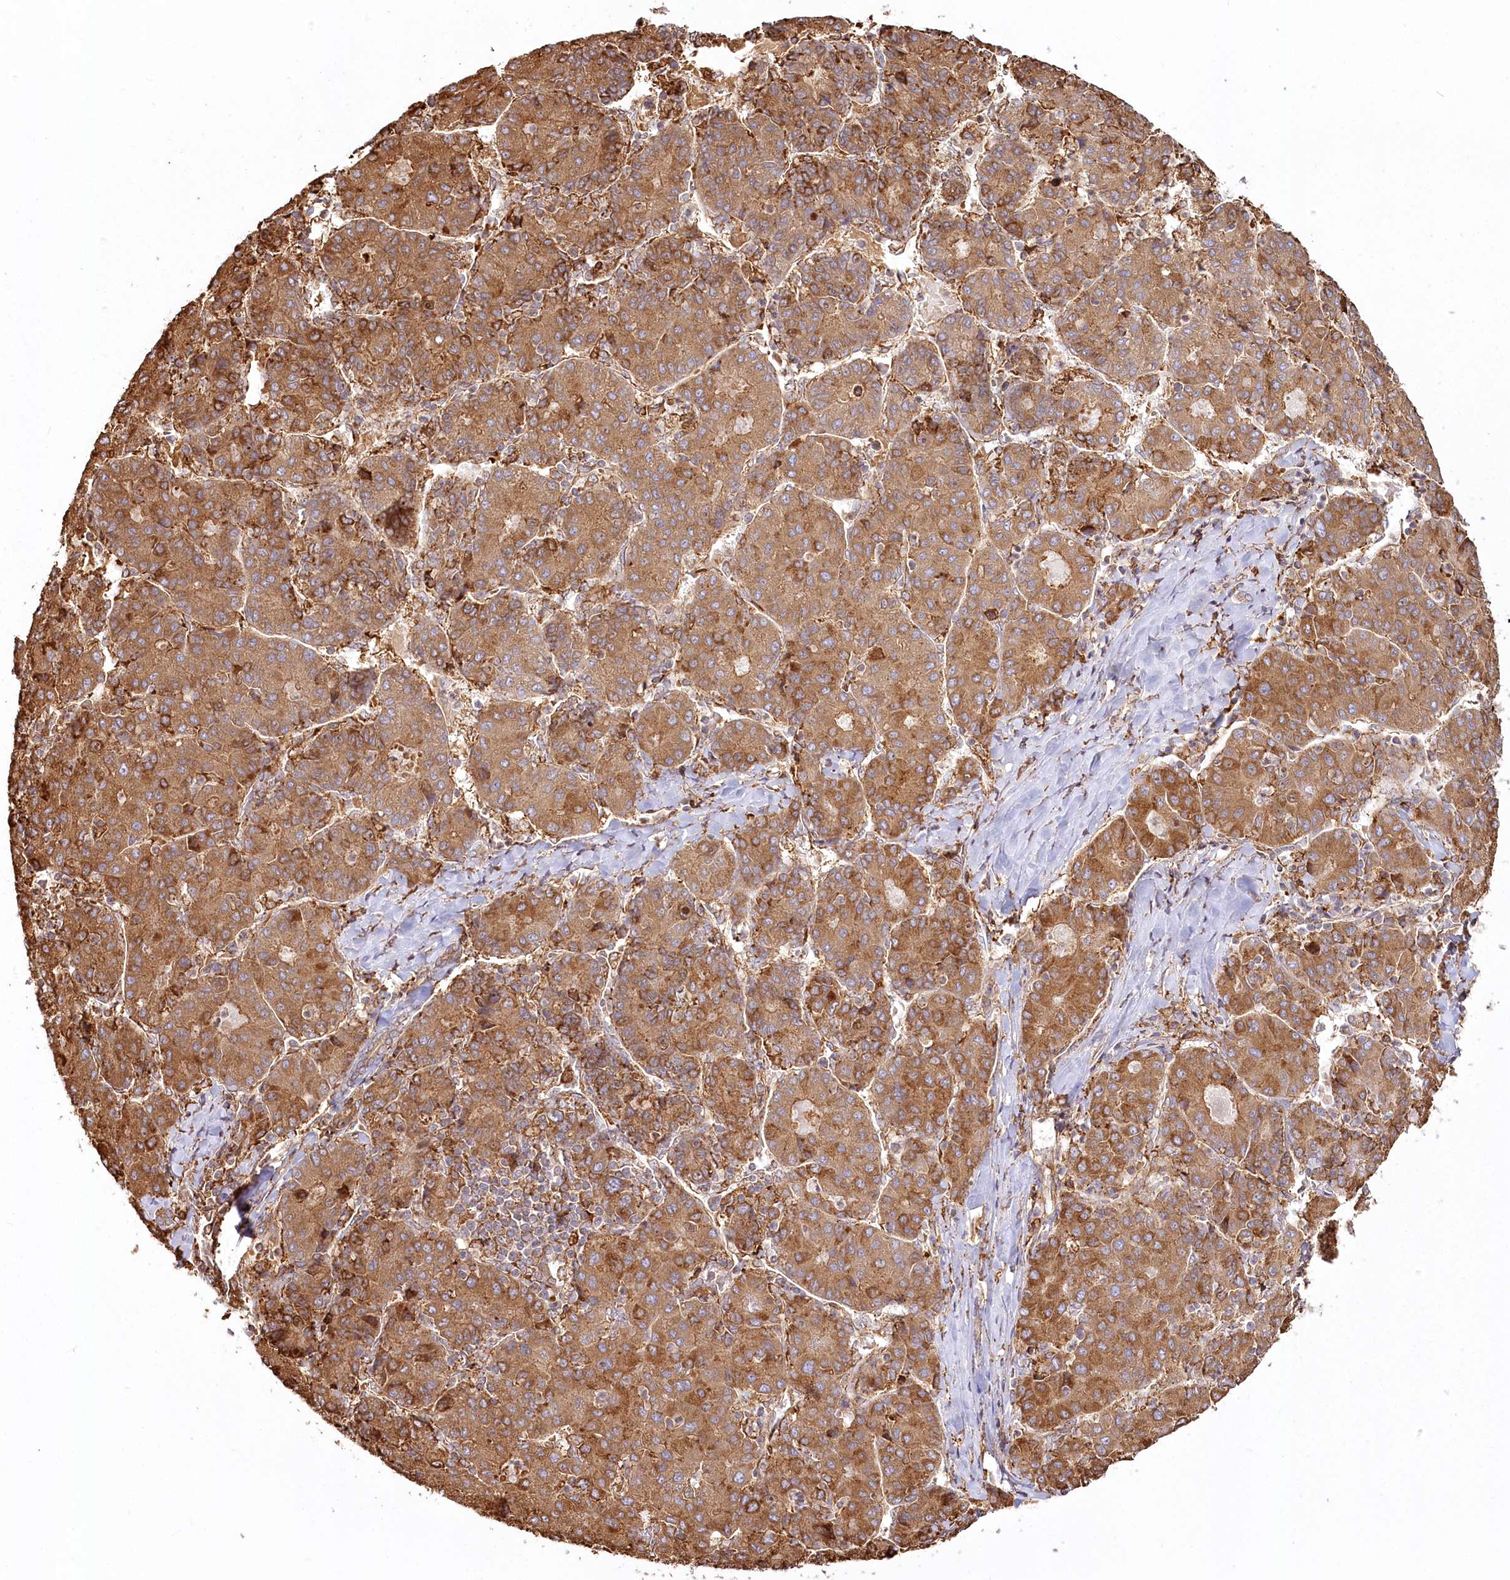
{"staining": {"intensity": "moderate", "quantity": ">75%", "location": "cytoplasmic/membranous"}, "tissue": "liver cancer", "cell_type": "Tumor cells", "image_type": "cancer", "snomed": [{"axis": "morphology", "description": "Carcinoma, Hepatocellular, NOS"}, {"axis": "topography", "description": "Liver"}], "caption": "Liver cancer (hepatocellular carcinoma) stained with a brown dye reveals moderate cytoplasmic/membranous positive positivity in approximately >75% of tumor cells.", "gene": "FAM13A", "patient": {"sex": "male", "age": 65}}